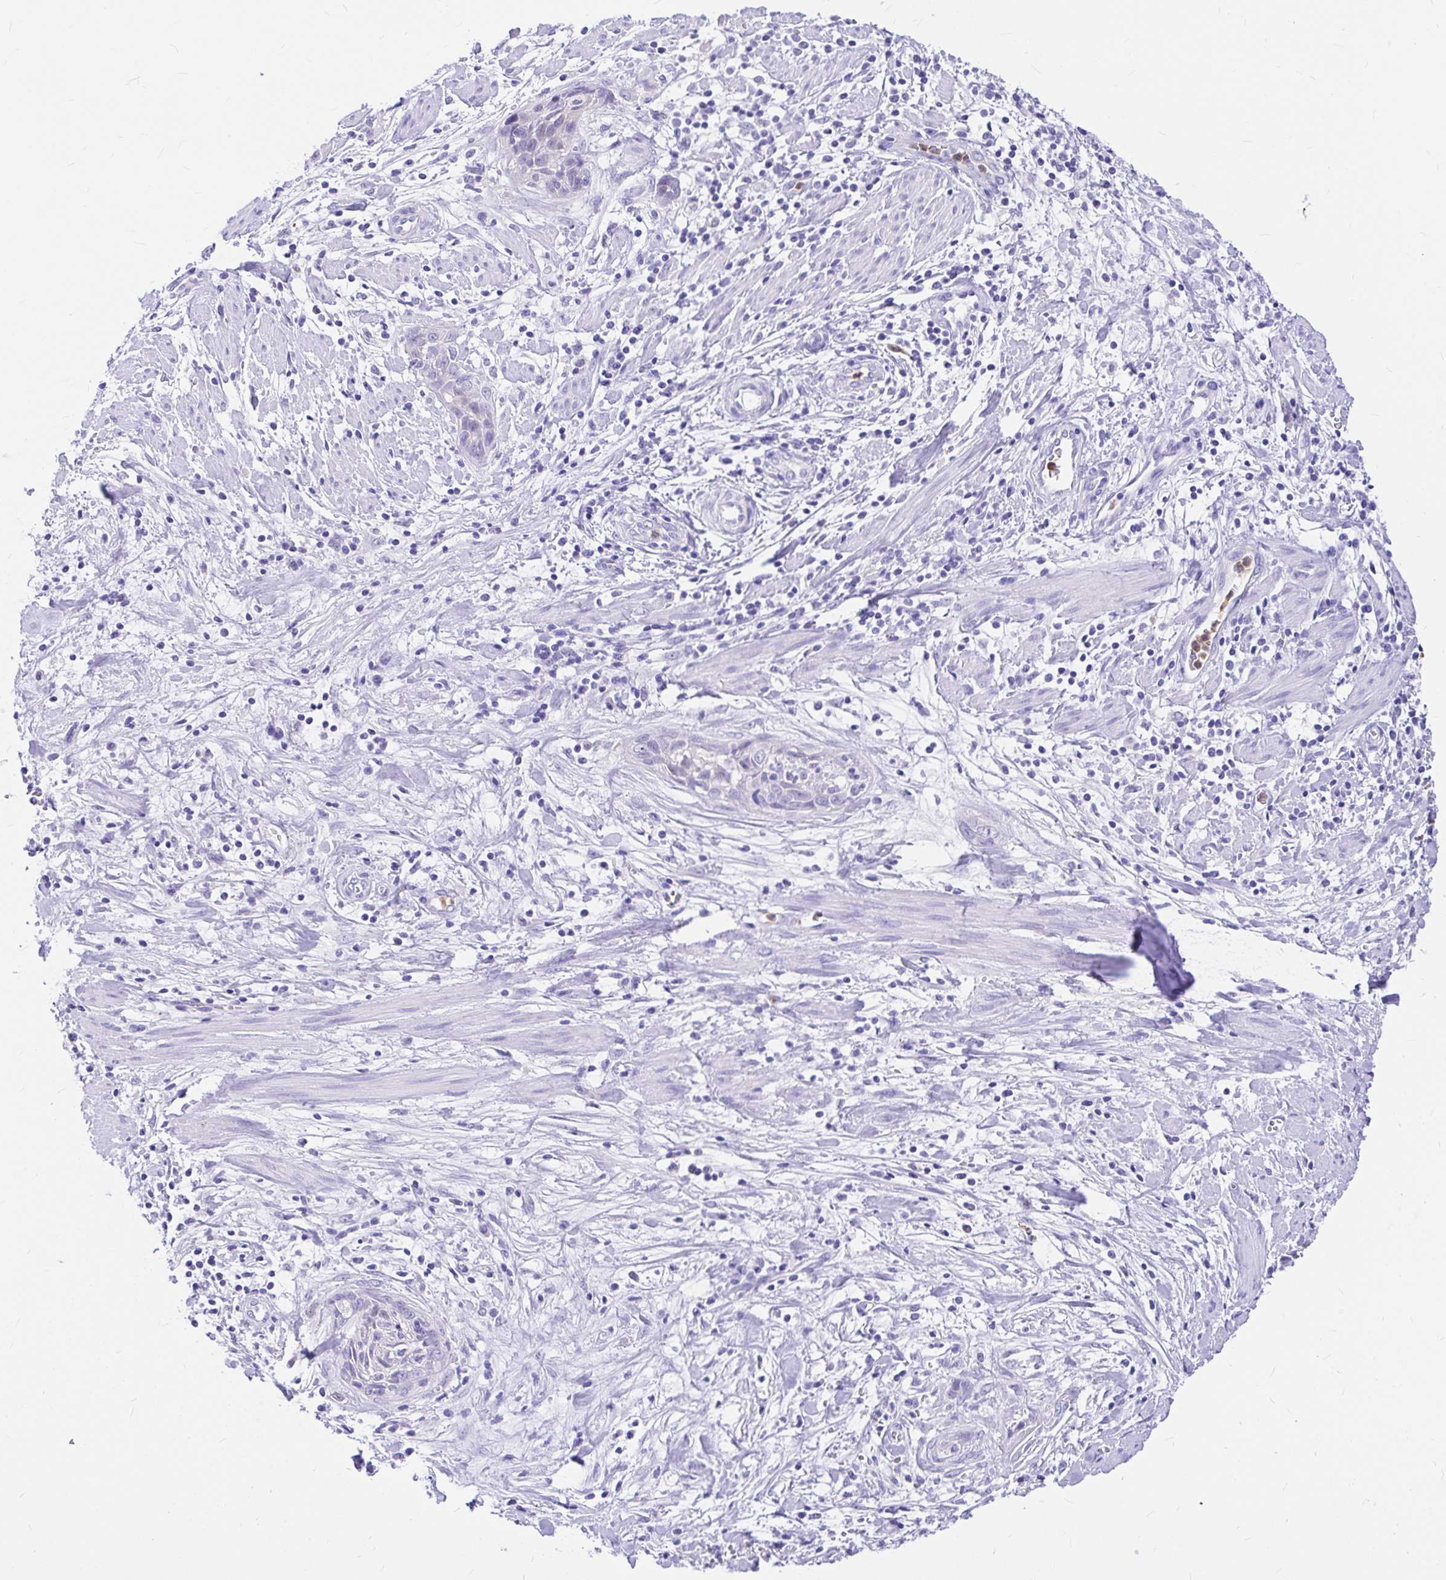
{"staining": {"intensity": "negative", "quantity": "none", "location": "none"}, "tissue": "cervical cancer", "cell_type": "Tumor cells", "image_type": "cancer", "snomed": [{"axis": "morphology", "description": "Squamous cell carcinoma, NOS"}, {"axis": "topography", "description": "Cervix"}], "caption": "There is no significant expression in tumor cells of cervical cancer.", "gene": "CLEC1B", "patient": {"sex": "female", "age": 55}}